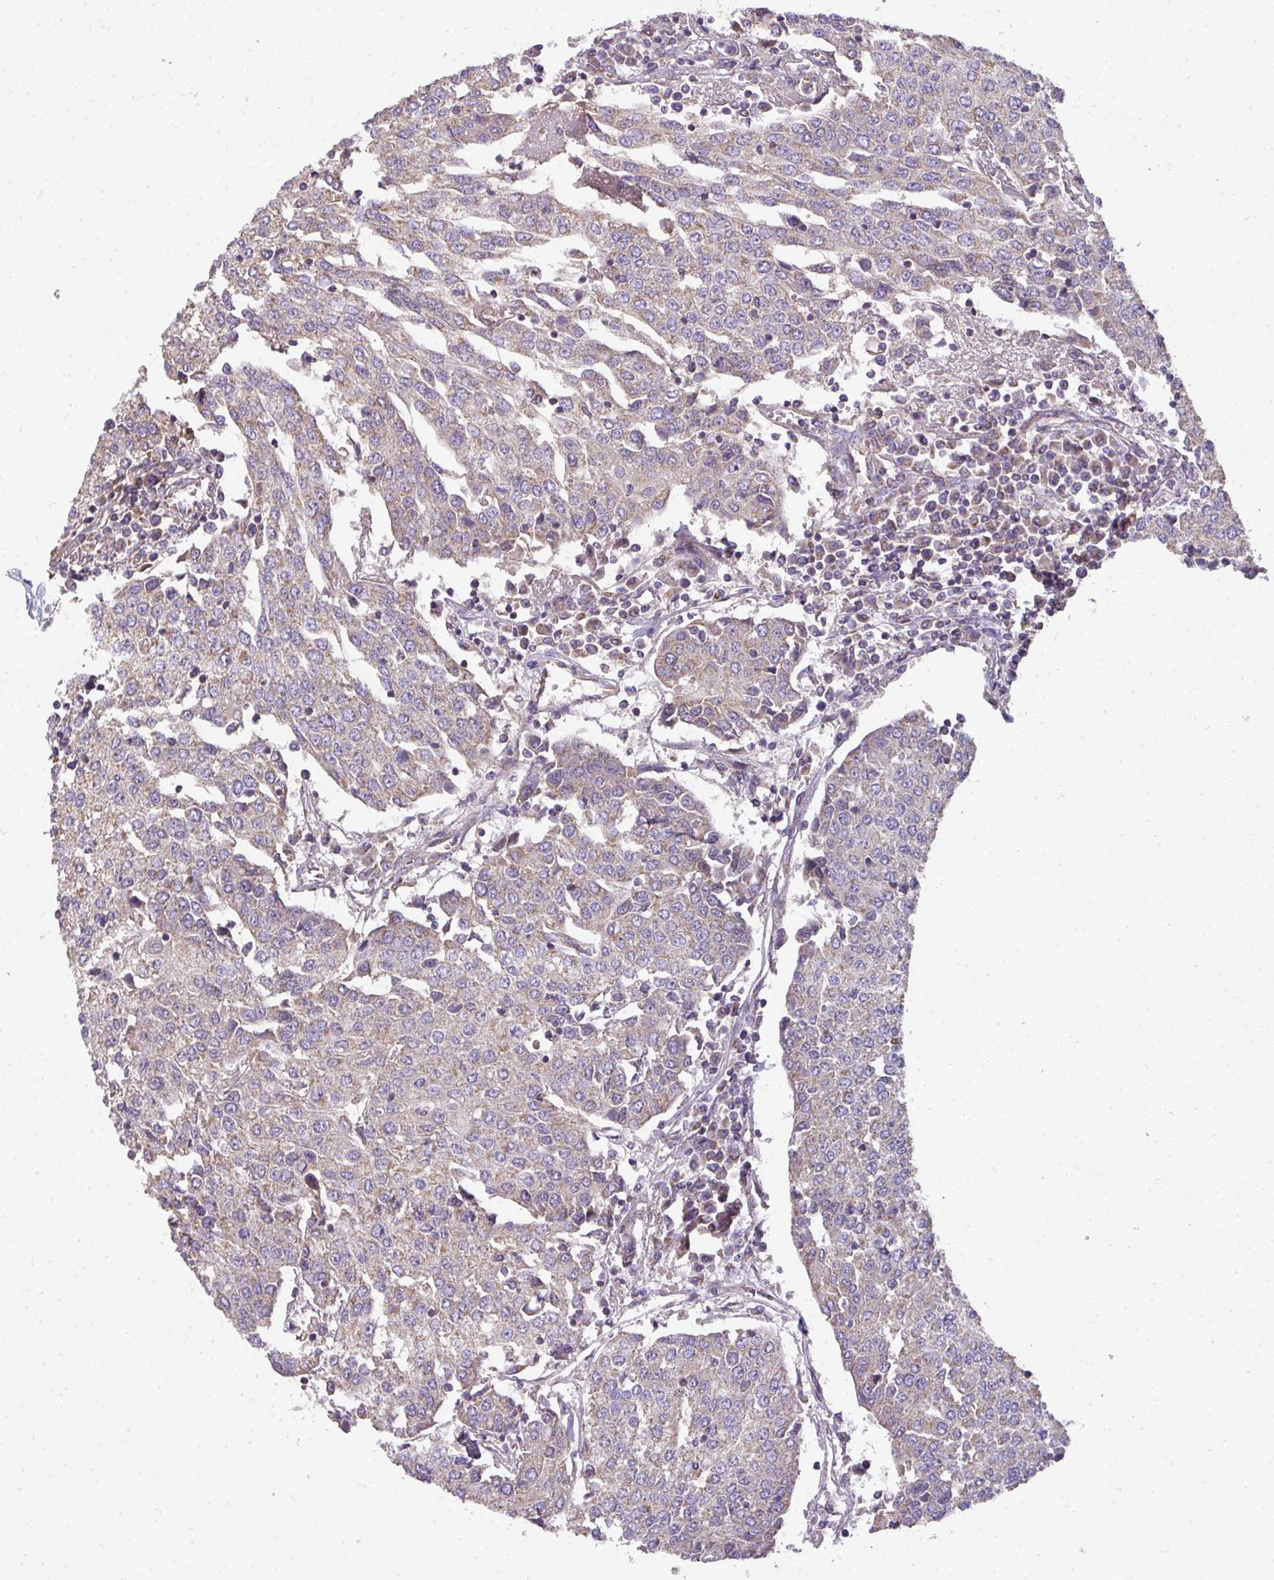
{"staining": {"intensity": "weak", "quantity": "25%-75%", "location": "cytoplasmic/membranous"}, "tissue": "urothelial cancer", "cell_type": "Tumor cells", "image_type": "cancer", "snomed": [{"axis": "morphology", "description": "Urothelial carcinoma, High grade"}, {"axis": "topography", "description": "Urinary bladder"}], "caption": "Protein staining of high-grade urothelial carcinoma tissue demonstrates weak cytoplasmic/membranous staining in approximately 25%-75% of tumor cells.", "gene": "PALS2", "patient": {"sex": "female", "age": 85}}